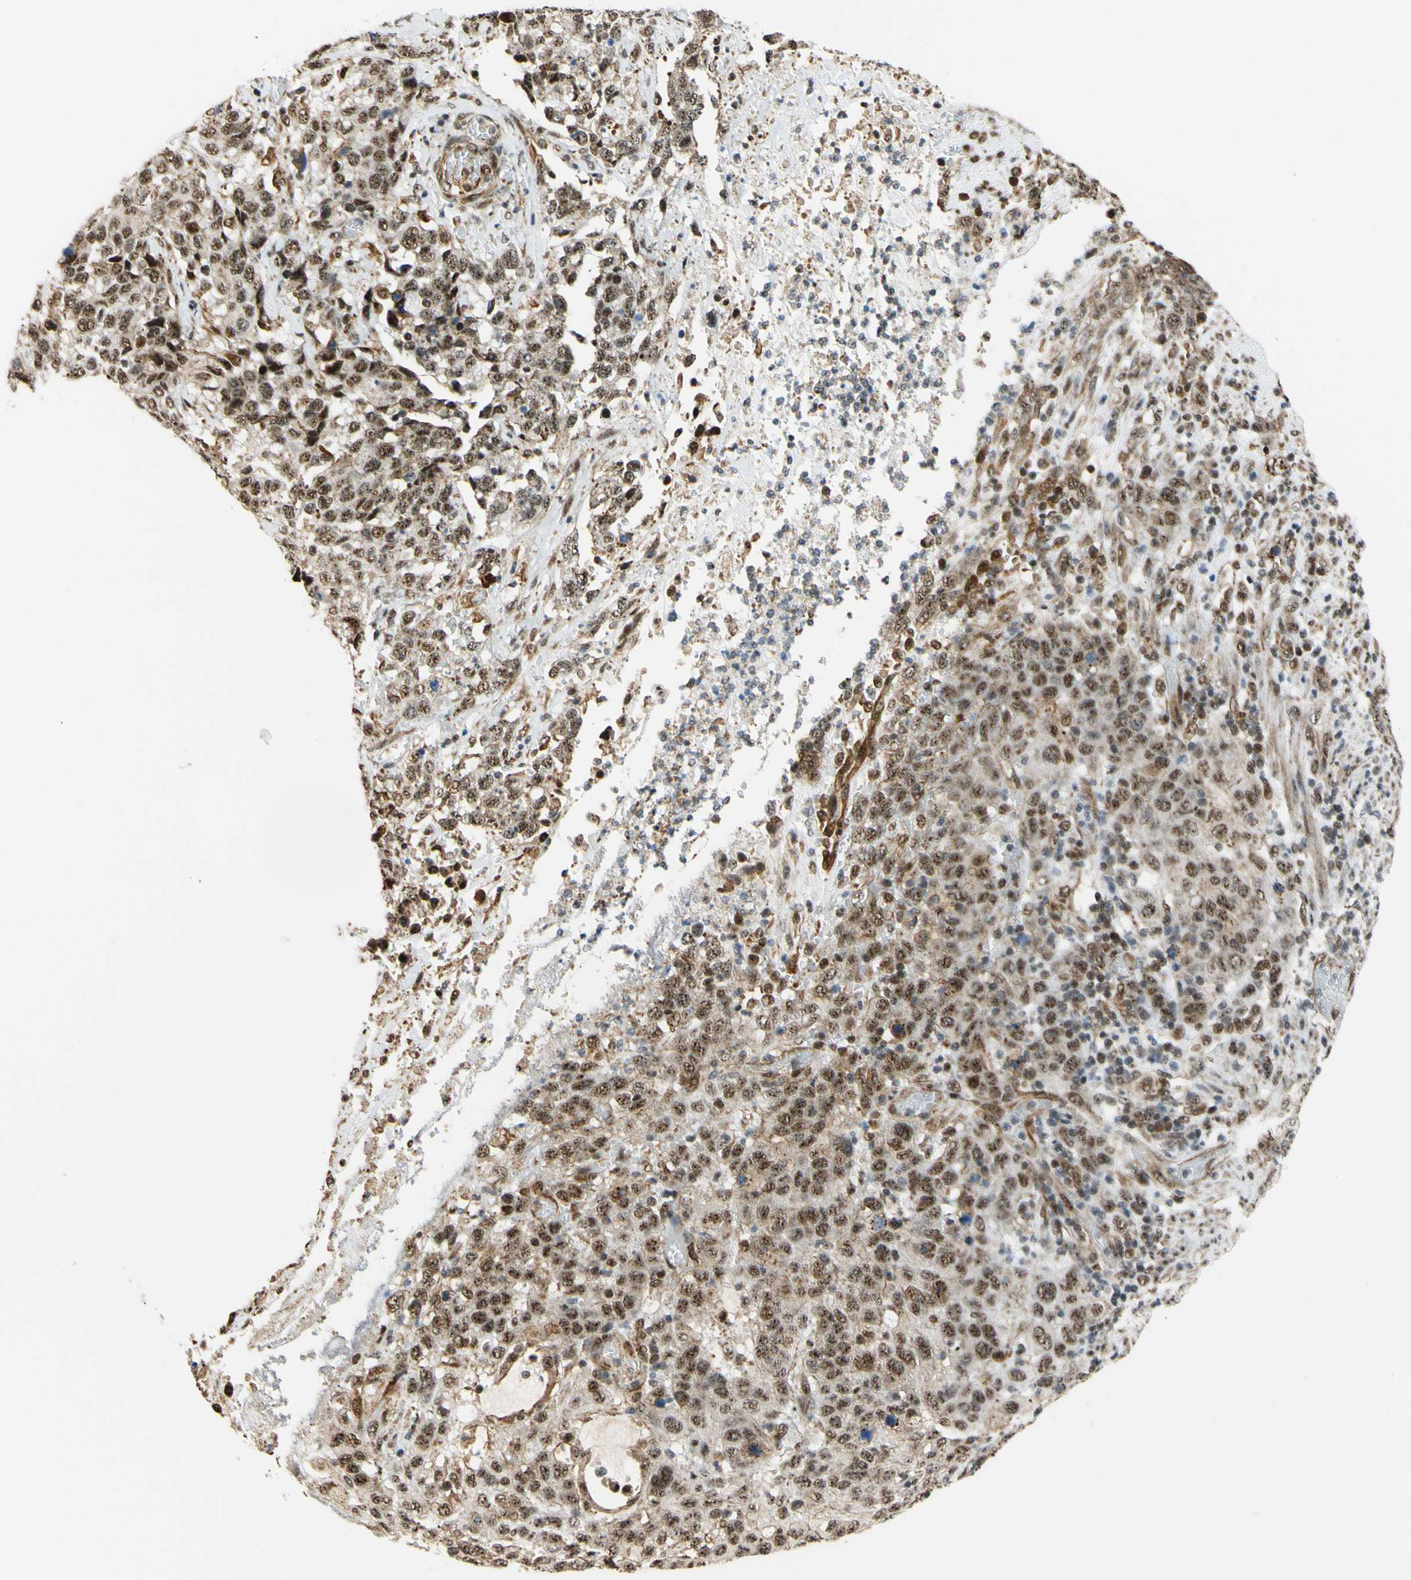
{"staining": {"intensity": "moderate", "quantity": ">75%", "location": "nuclear"}, "tissue": "stomach cancer", "cell_type": "Tumor cells", "image_type": "cancer", "snomed": [{"axis": "morphology", "description": "Normal tissue, NOS"}, {"axis": "morphology", "description": "Adenocarcinoma, NOS"}, {"axis": "topography", "description": "Stomach"}], "caption": "IHC image of neoplastic tissue: human stomach cancer stained using IHC reveals medium levels of moderate protein expression localized specifically in the nuclear of tumor cells, appearing as a nuclear brown color.", "gene": "SAP18", "patient": {"sex": "male", "age": 48}}